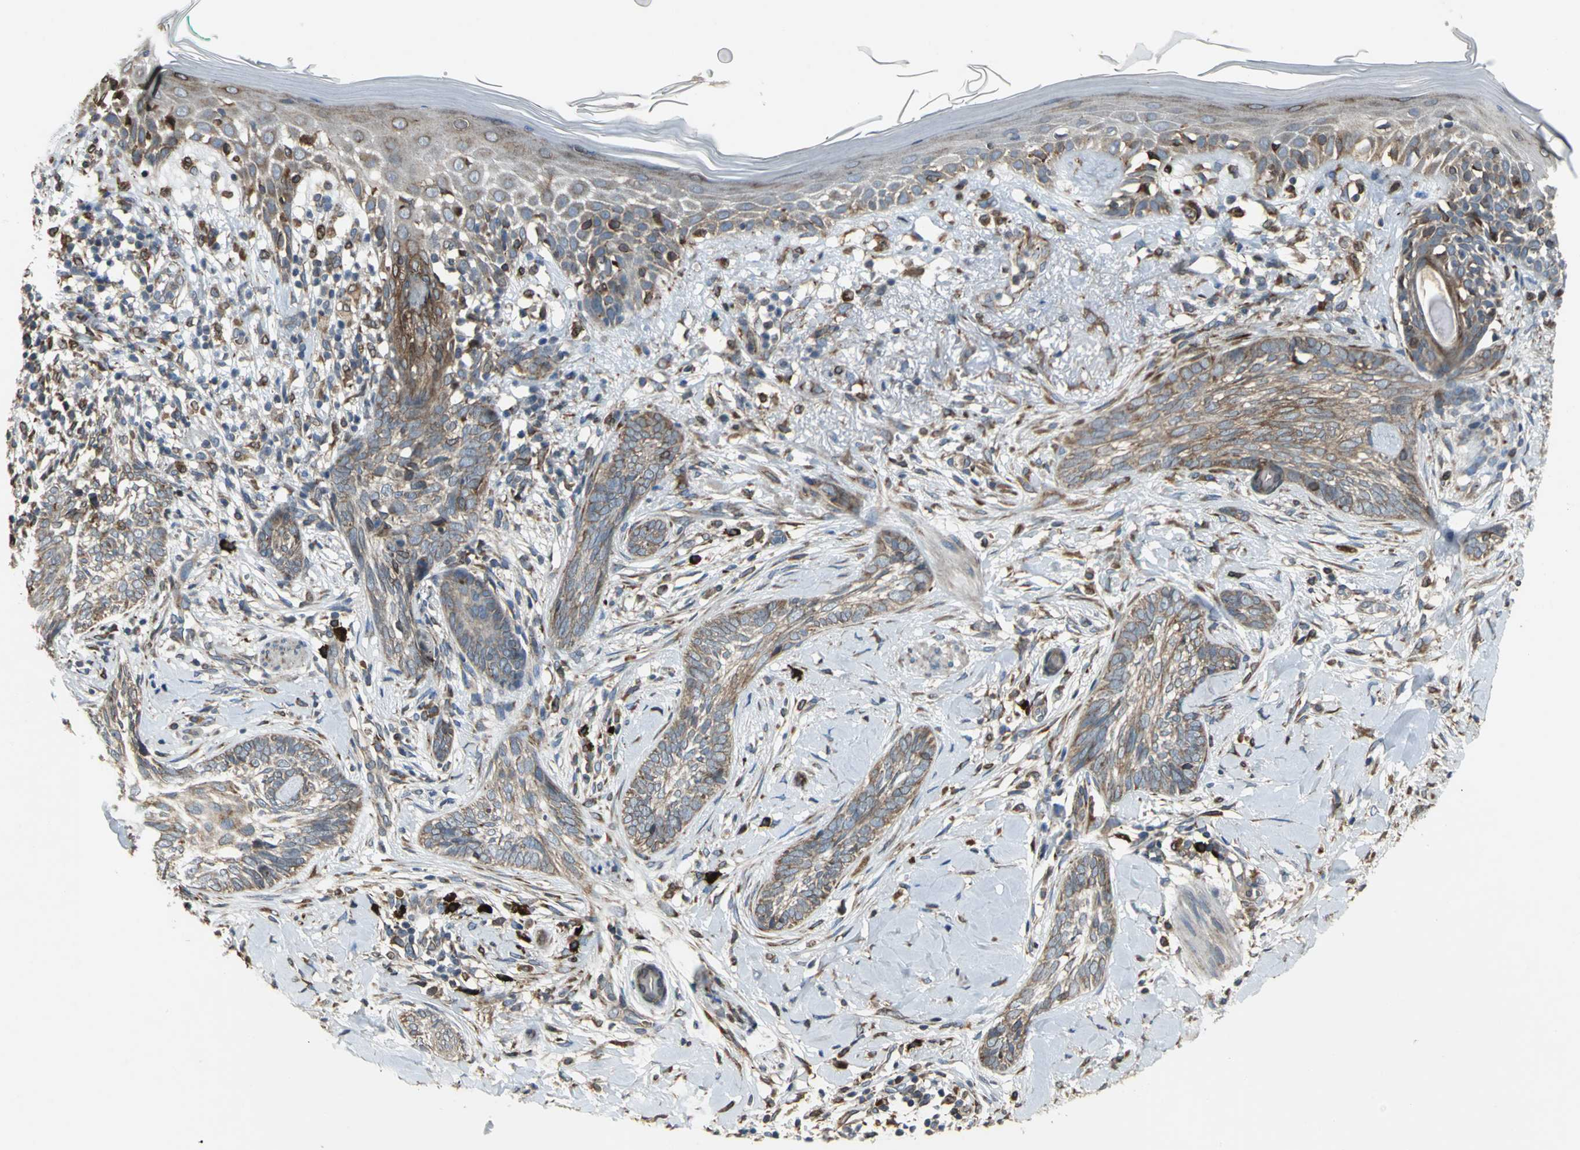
{"staining": {"intensity": "weak", "quantity": "25%-75%", "location": "cytoplasmic/membranous"}, "tissue": "skin cancer", "cell_type": "Tumor cells", "image_type": "cancer", "snomed": [{"axis": "morphology", "description": "Basal cell carcinoma"}, {"axis": "topography", "description": "Skin"}], "caption": "IHC image of human skin cancer stained for a protein (brown), which demonstrates low levels of weak cytoplasmic/membranous staining in approximately 25%-75% of tumor cells.", "gene": "SYVN1", "patient": {"sex": "female", "age": 58}}